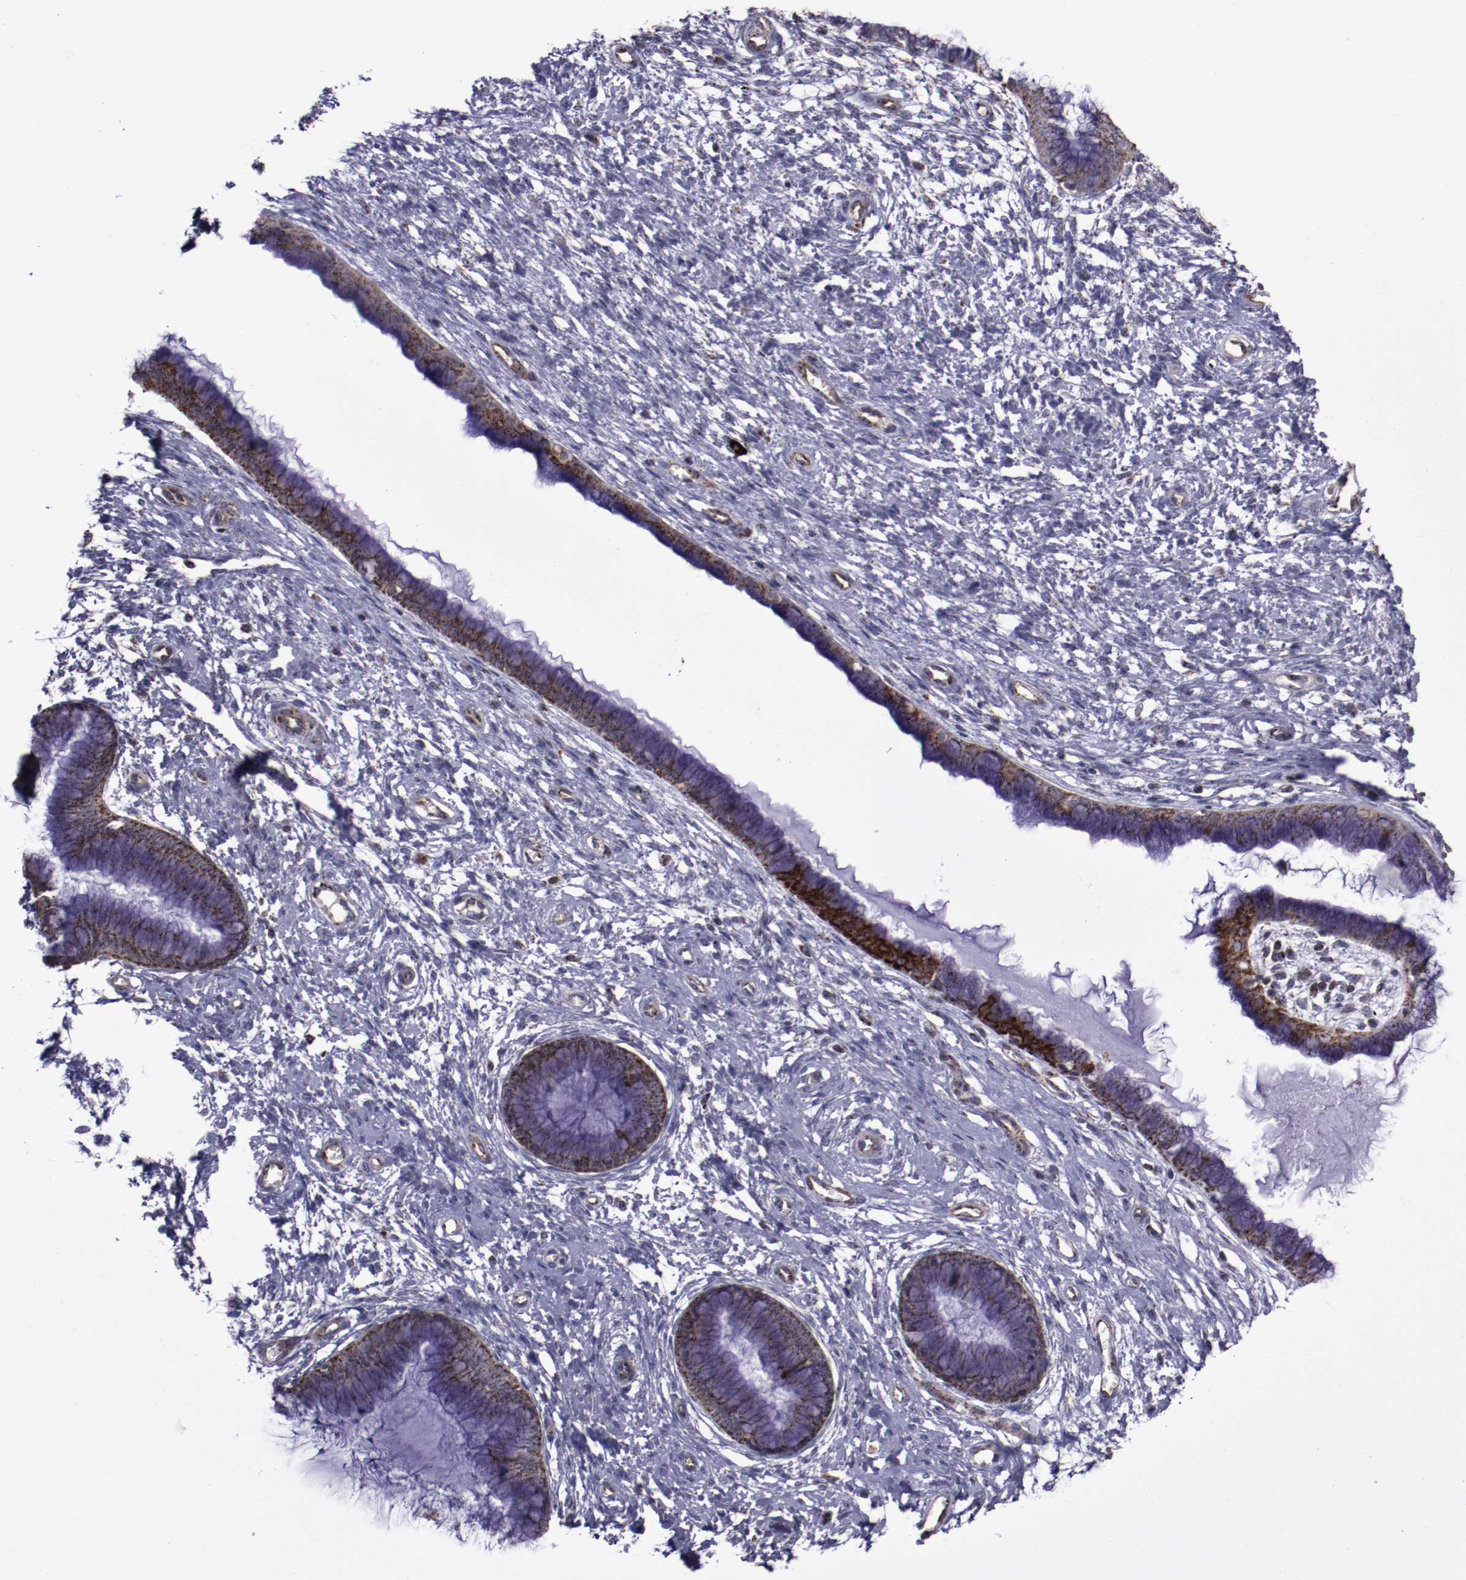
{"staining": {"intensity": "moderate", "quantity": ">75%", "location": "cytoplasmic/membranous"}, "tissue": "cervix", "cell_type": "Glandular cells", "image_type": "normal", "snomed": [{"axis": "morphology", "description": "Normal tissue, NOS"}, {"axis": "topography", "description": "Cervix"}], "caption": "This photomicrograph demonstrates immunohistochemistry staining of benign cervix, with medium moderate cytoplasmic/membranous positivity in about >75% of glandular cells.", "gene": "LONP1", "patient": {"sex": "female", "age": 55}}